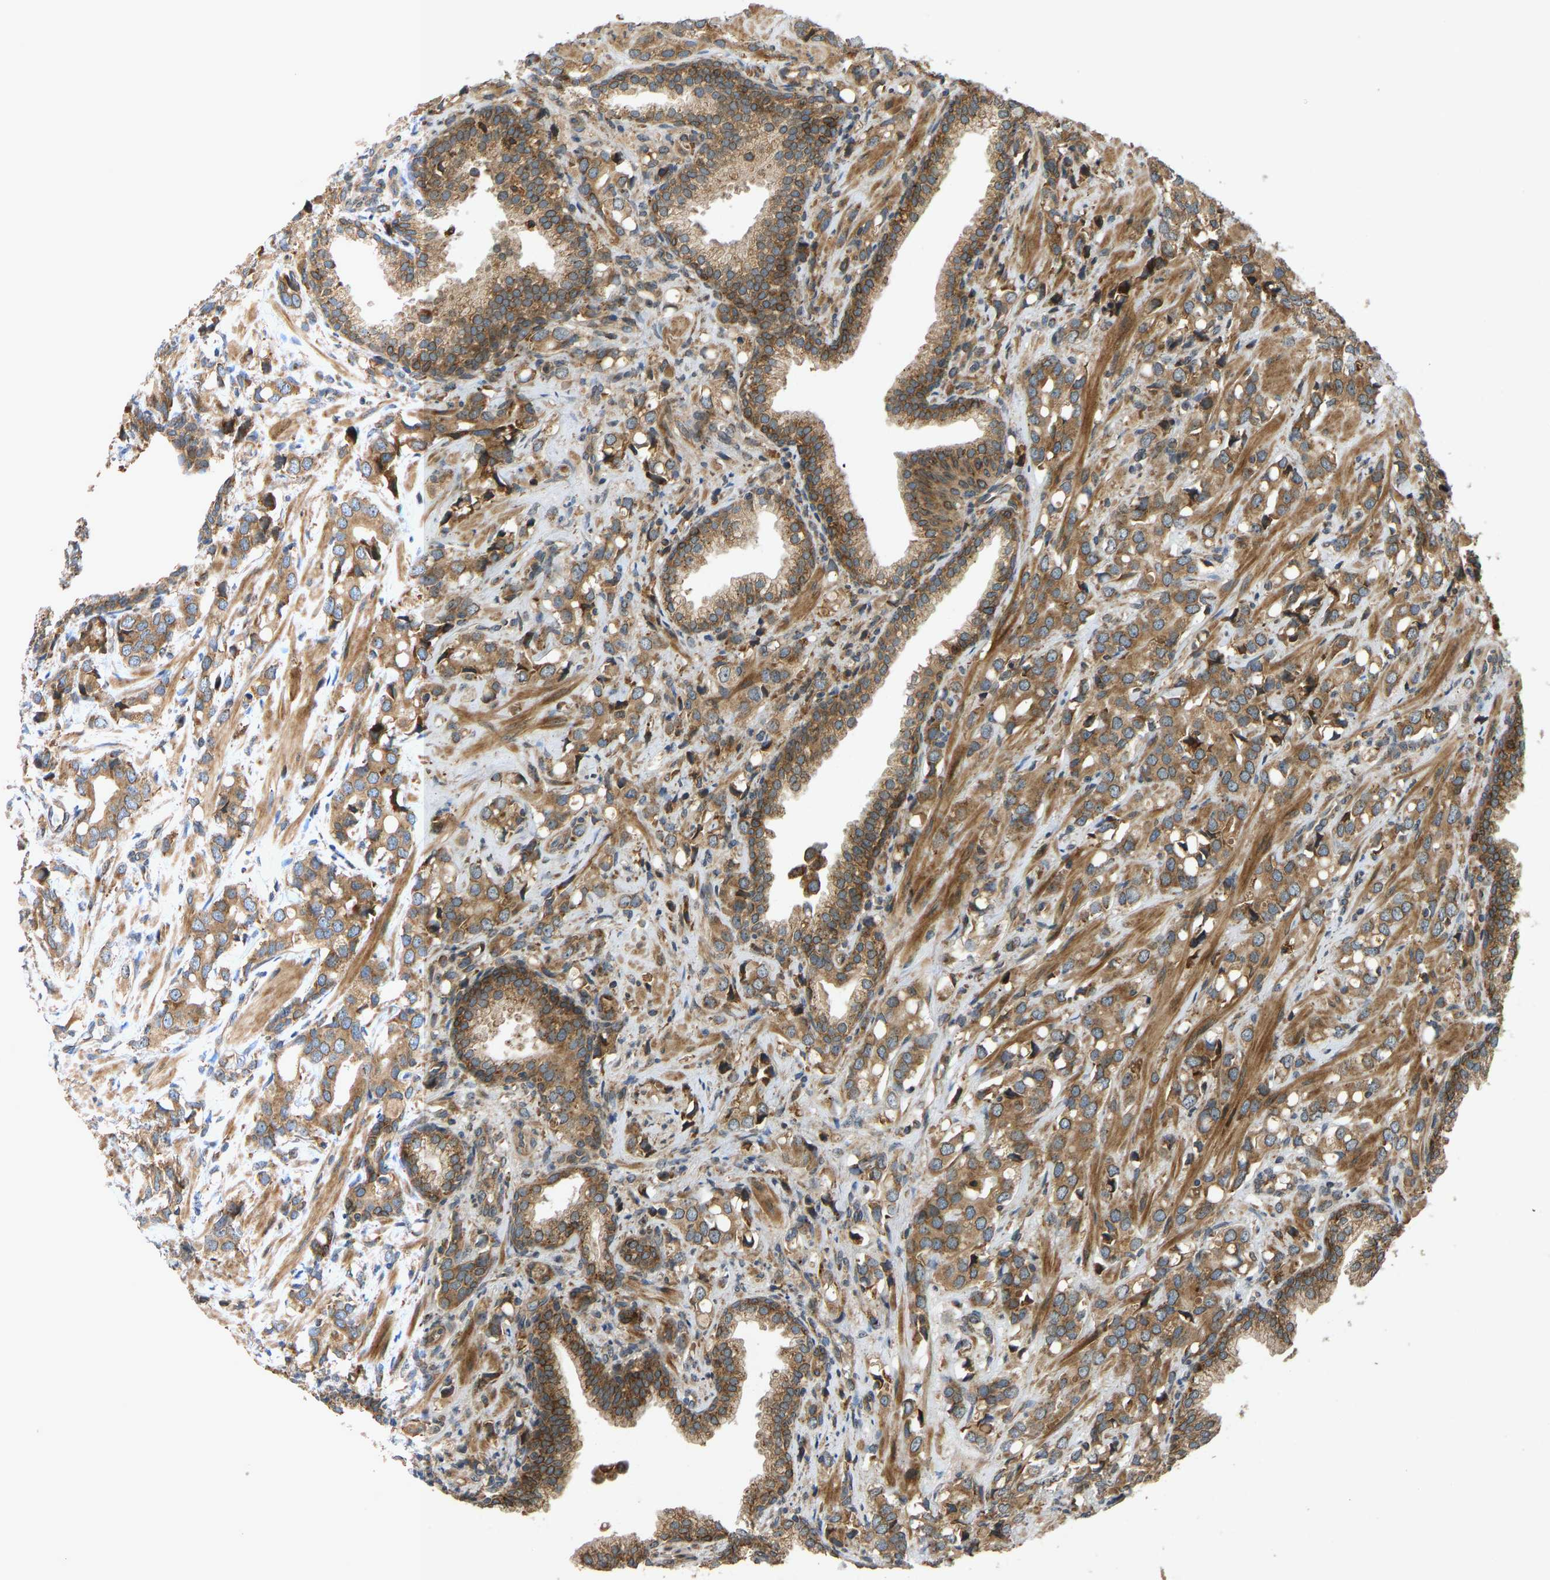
{"staining": {"intensity": "moderate", "quantity": ">75%", "location": "cytoplasmic/membranous"}, "tissue": "prostate cancer", "cell_type": "Tumor cells", "image_type": "cancer", "snomed": [{"axis": "morphology", "description": "Adenocarcinoma, High grade"}, {"axis": "topography", "description": "Prostate"}], "caption": "A medium amount of moderate cytoplasmic/membranous staining is identified in about >75% of tumor cells in prostate cancer (adenocarcinoma (high-grade)) tissue.", "gene": "RPN2", "patient": {"sex": "male", "age": 52}}